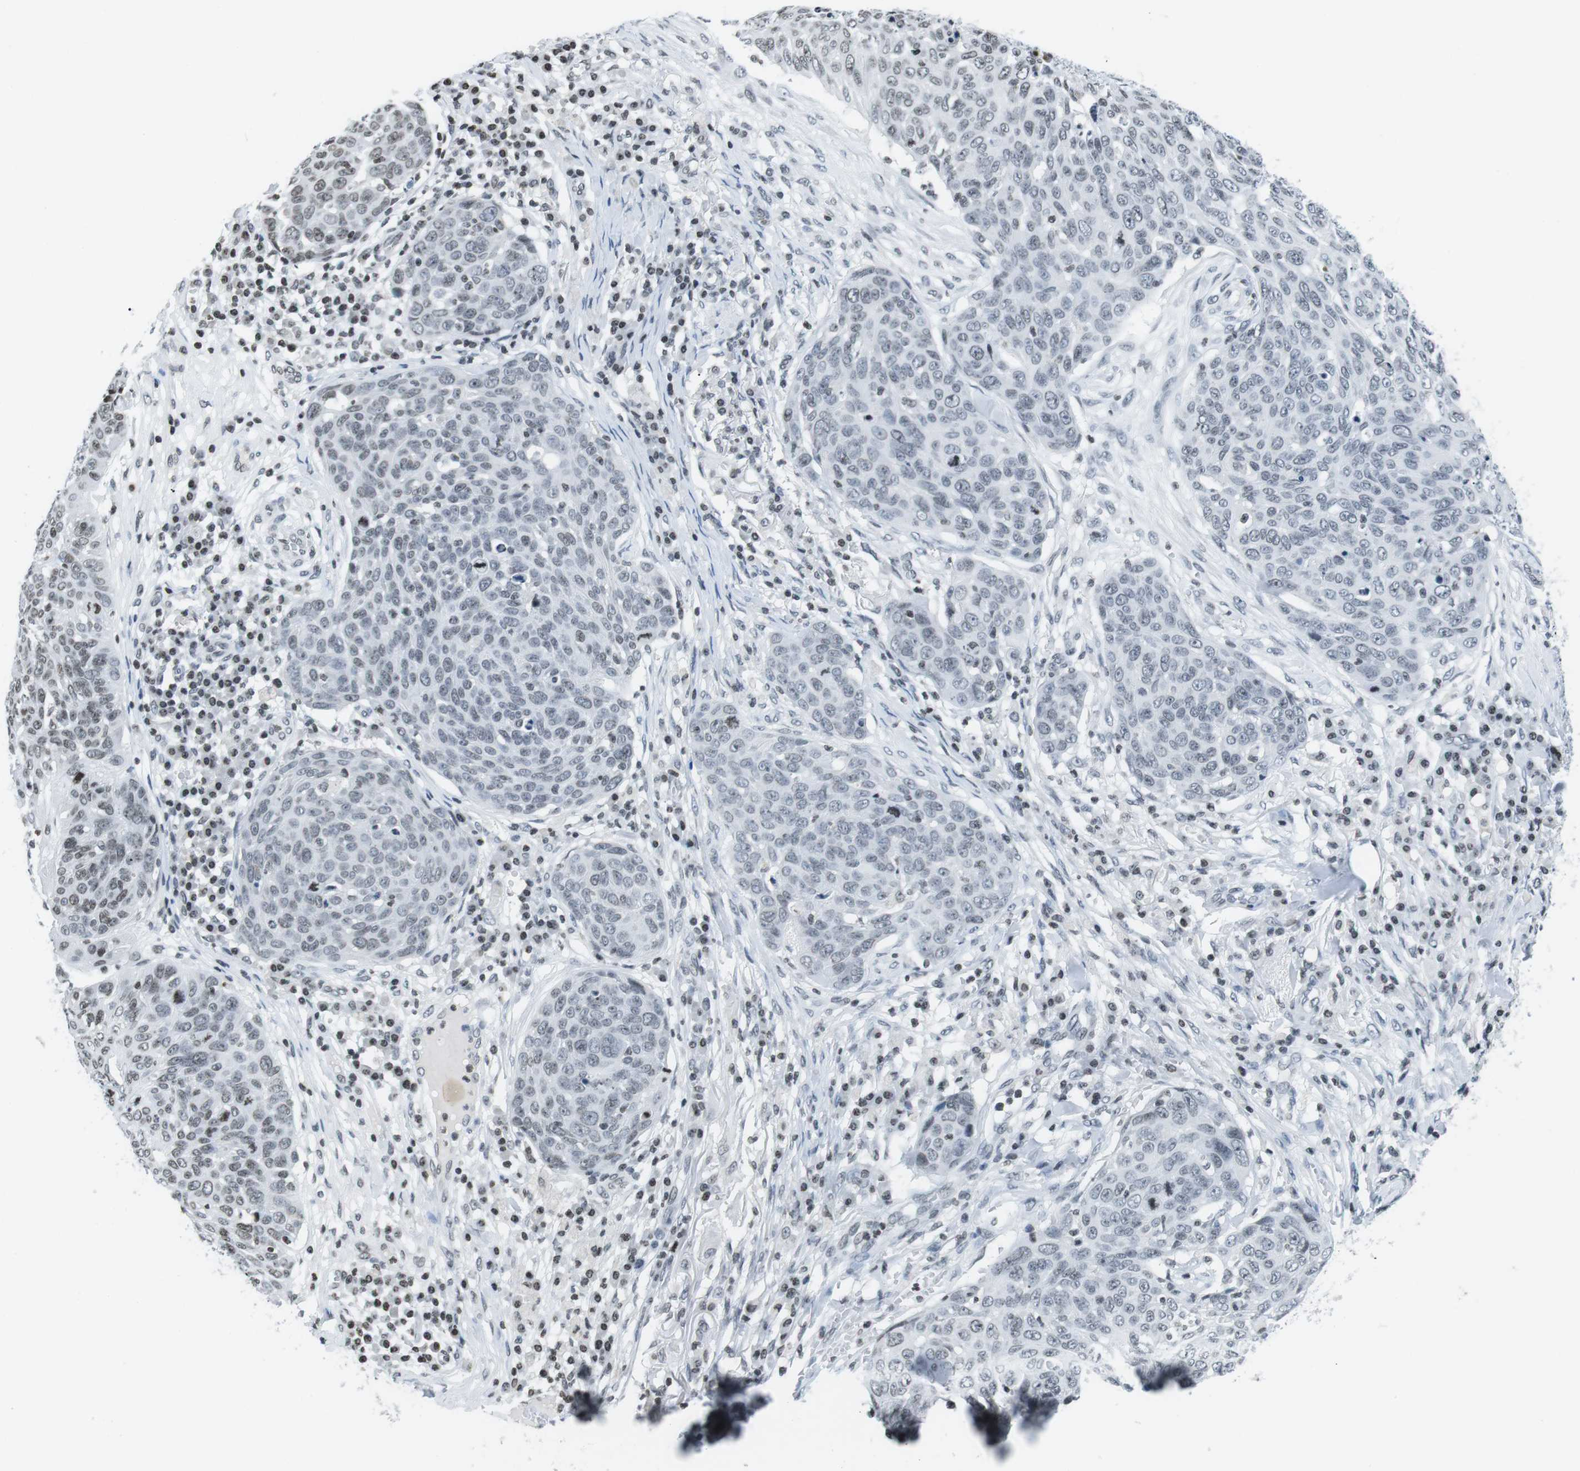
{"staining": {"intensity": "weak", "quantity": "<25%", "location": "nuclear"}, "tissue": "skin cancer", "cell_type": "Tumor cells", "image_type": "cancer", "snomed": [{"axis": "morphology", "description": "Squamous cell carcinoma in situ, NOS"}, {"axis": "morphology", "description": "Squamous cell carcinoma, NOS"}, {"axis": "topography", "description": "Skin"}], "caption": "Tumor cells are negative for brown protein staining in skin cancer (squamous cell carcinoma in situ).", "gene": "E2F2", "patient": {"sex": "male", "age": 93}}